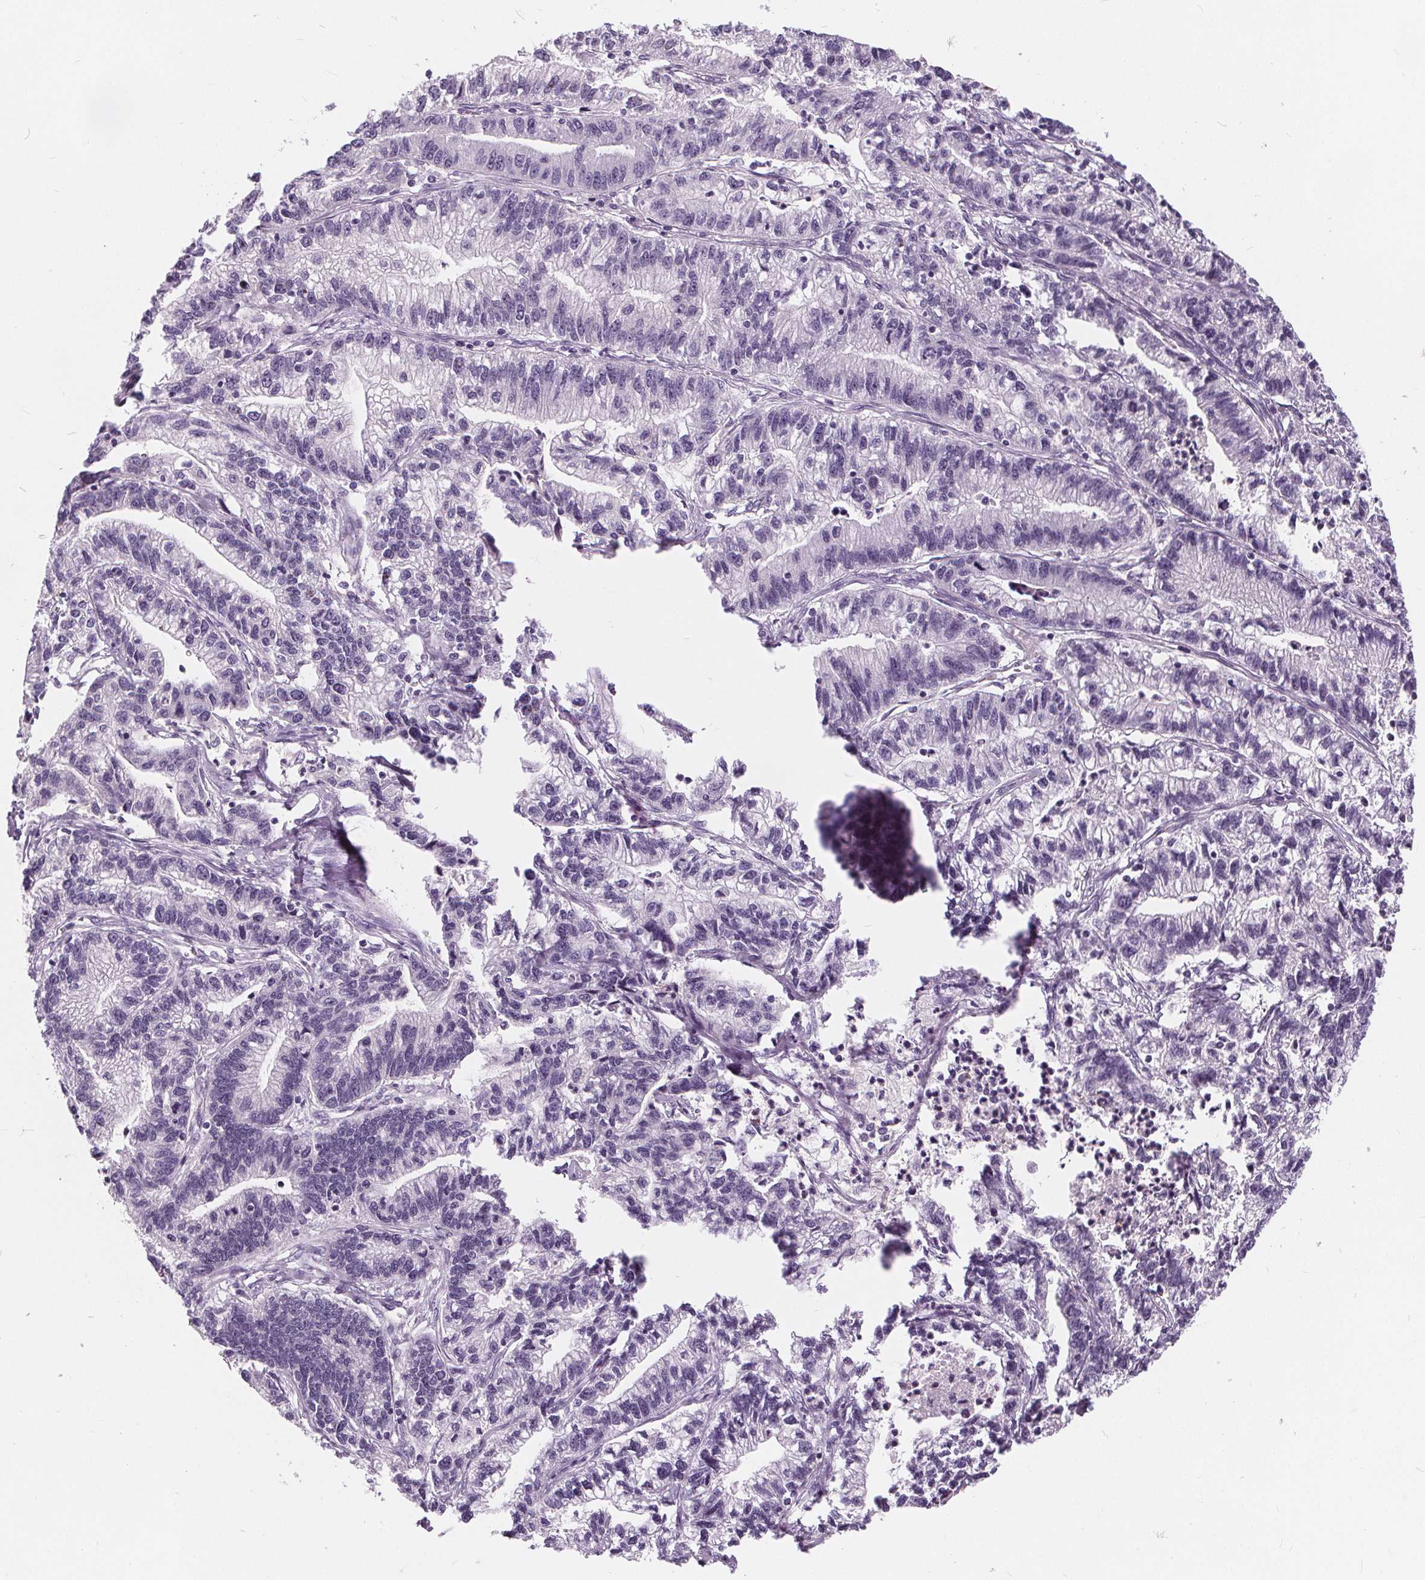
{"staining": {"intensity": "negative", "quantity": "none", "location": "none"}, "tissue": "stomach cancer", "cell_type": "Tumor cells", "image_type": "cancer", "snomed": [{"axis": "morphology", "description": "Adenocarcinoma, NOS"}, {"axis": "topography", "description": "Stomach"}], "caption": "Histopathology image shows no protein expression in tumor cells of stomach cancer tissue.", "gene": "HAAO", "patient": {"sex": "male", "age": 83}}